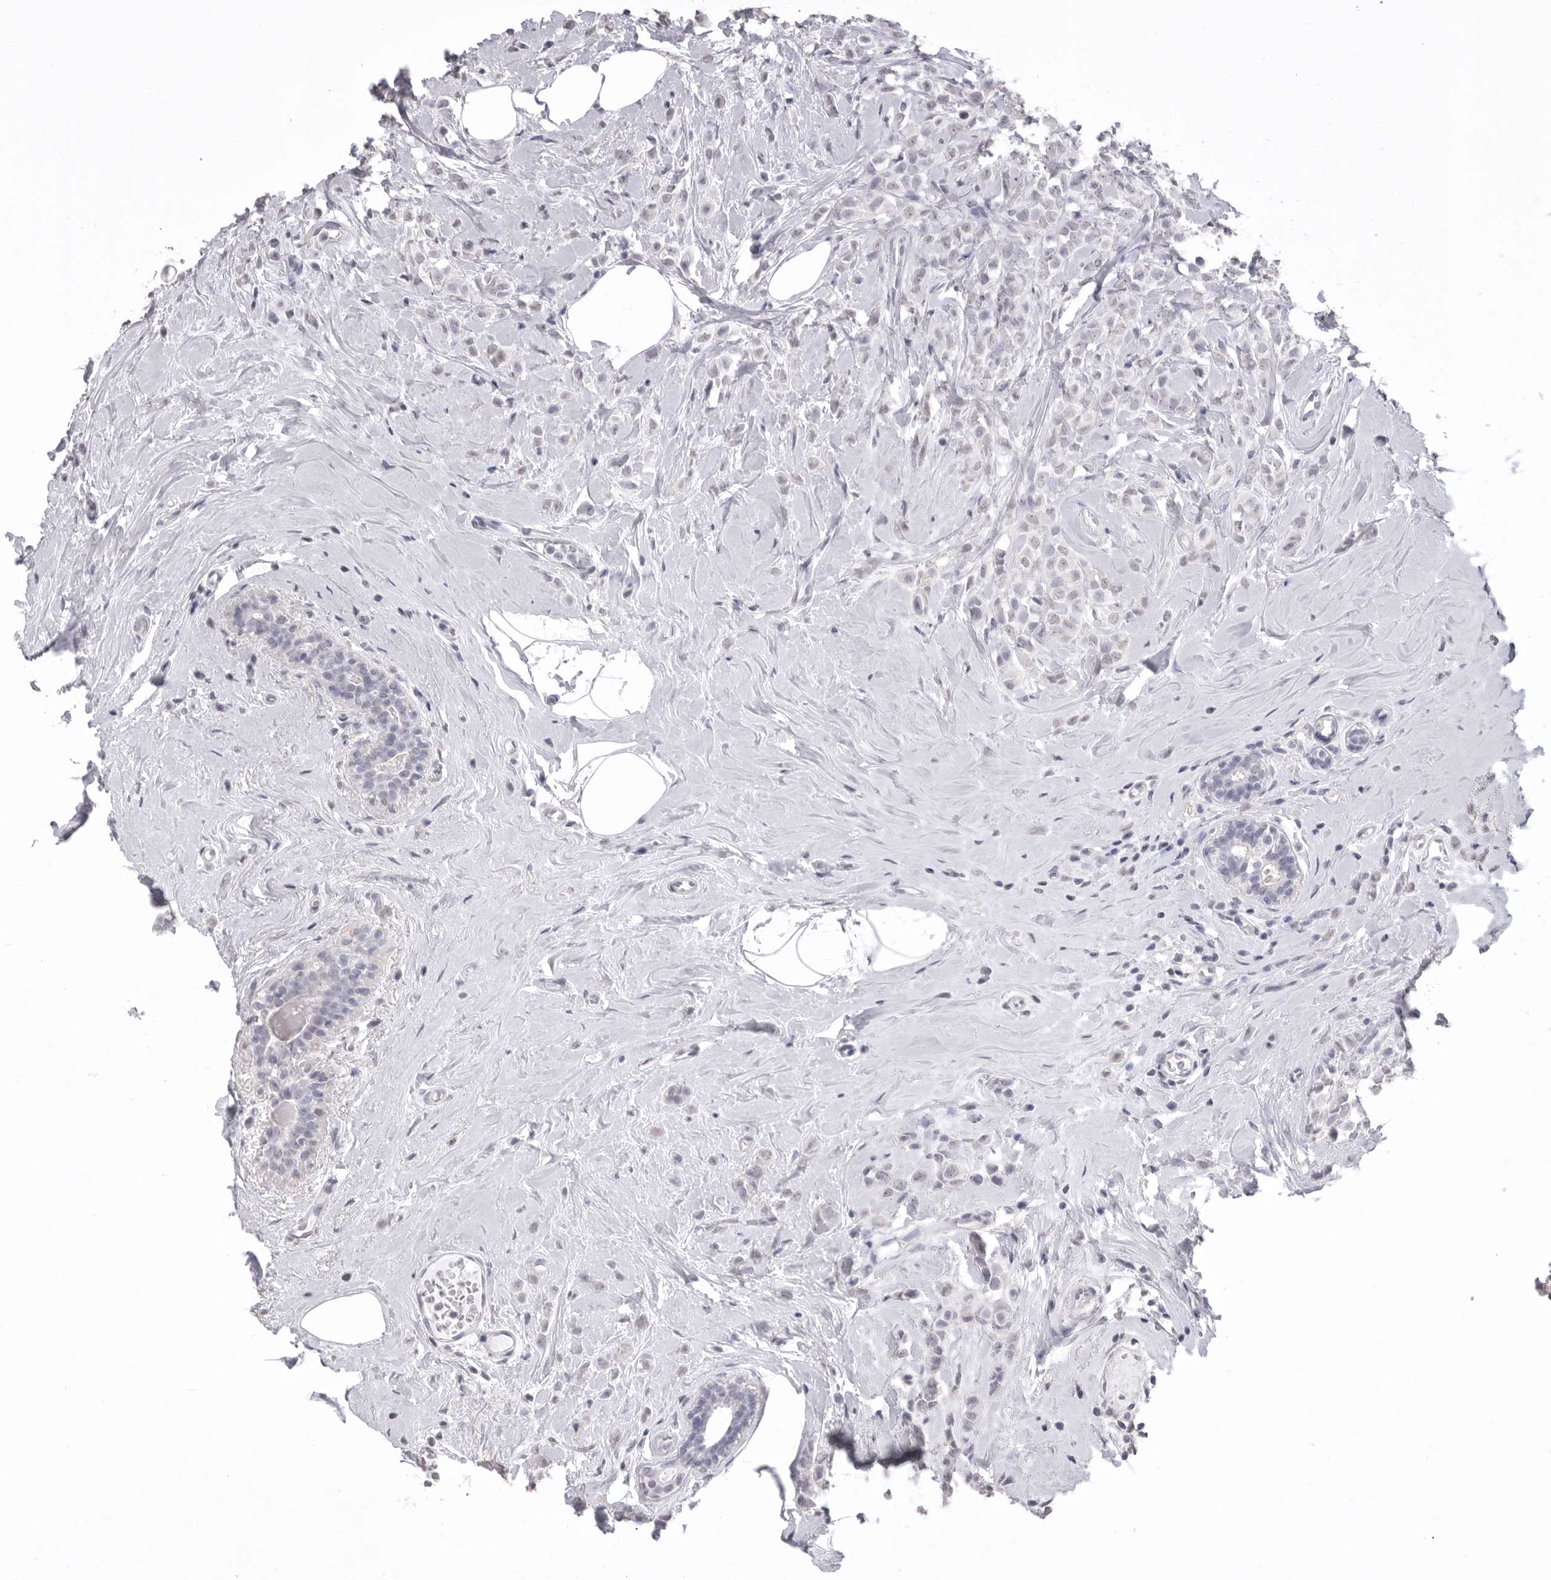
{"staining": {"intensity": "negative", "quantity": "none", "location": "none"}, "tissue": "breast cancer", "cell_type": "Tumor cells", "image_type": "cancer", "snomed": [{"axis": "morphology", "description": "Lobular carcinoma"}, {"axis": "topography", "description": "Breast"}], "caption": "This micrograph is of breast cancer (lobular carcinoma) stained with immunohistochemistry (IHC) to label a protein in brown with the nuclei are counter-stained blue. There is no staining in tumor cells.", "gene": "ICAM5", "patient": {"sex": "female", "age": 47}}